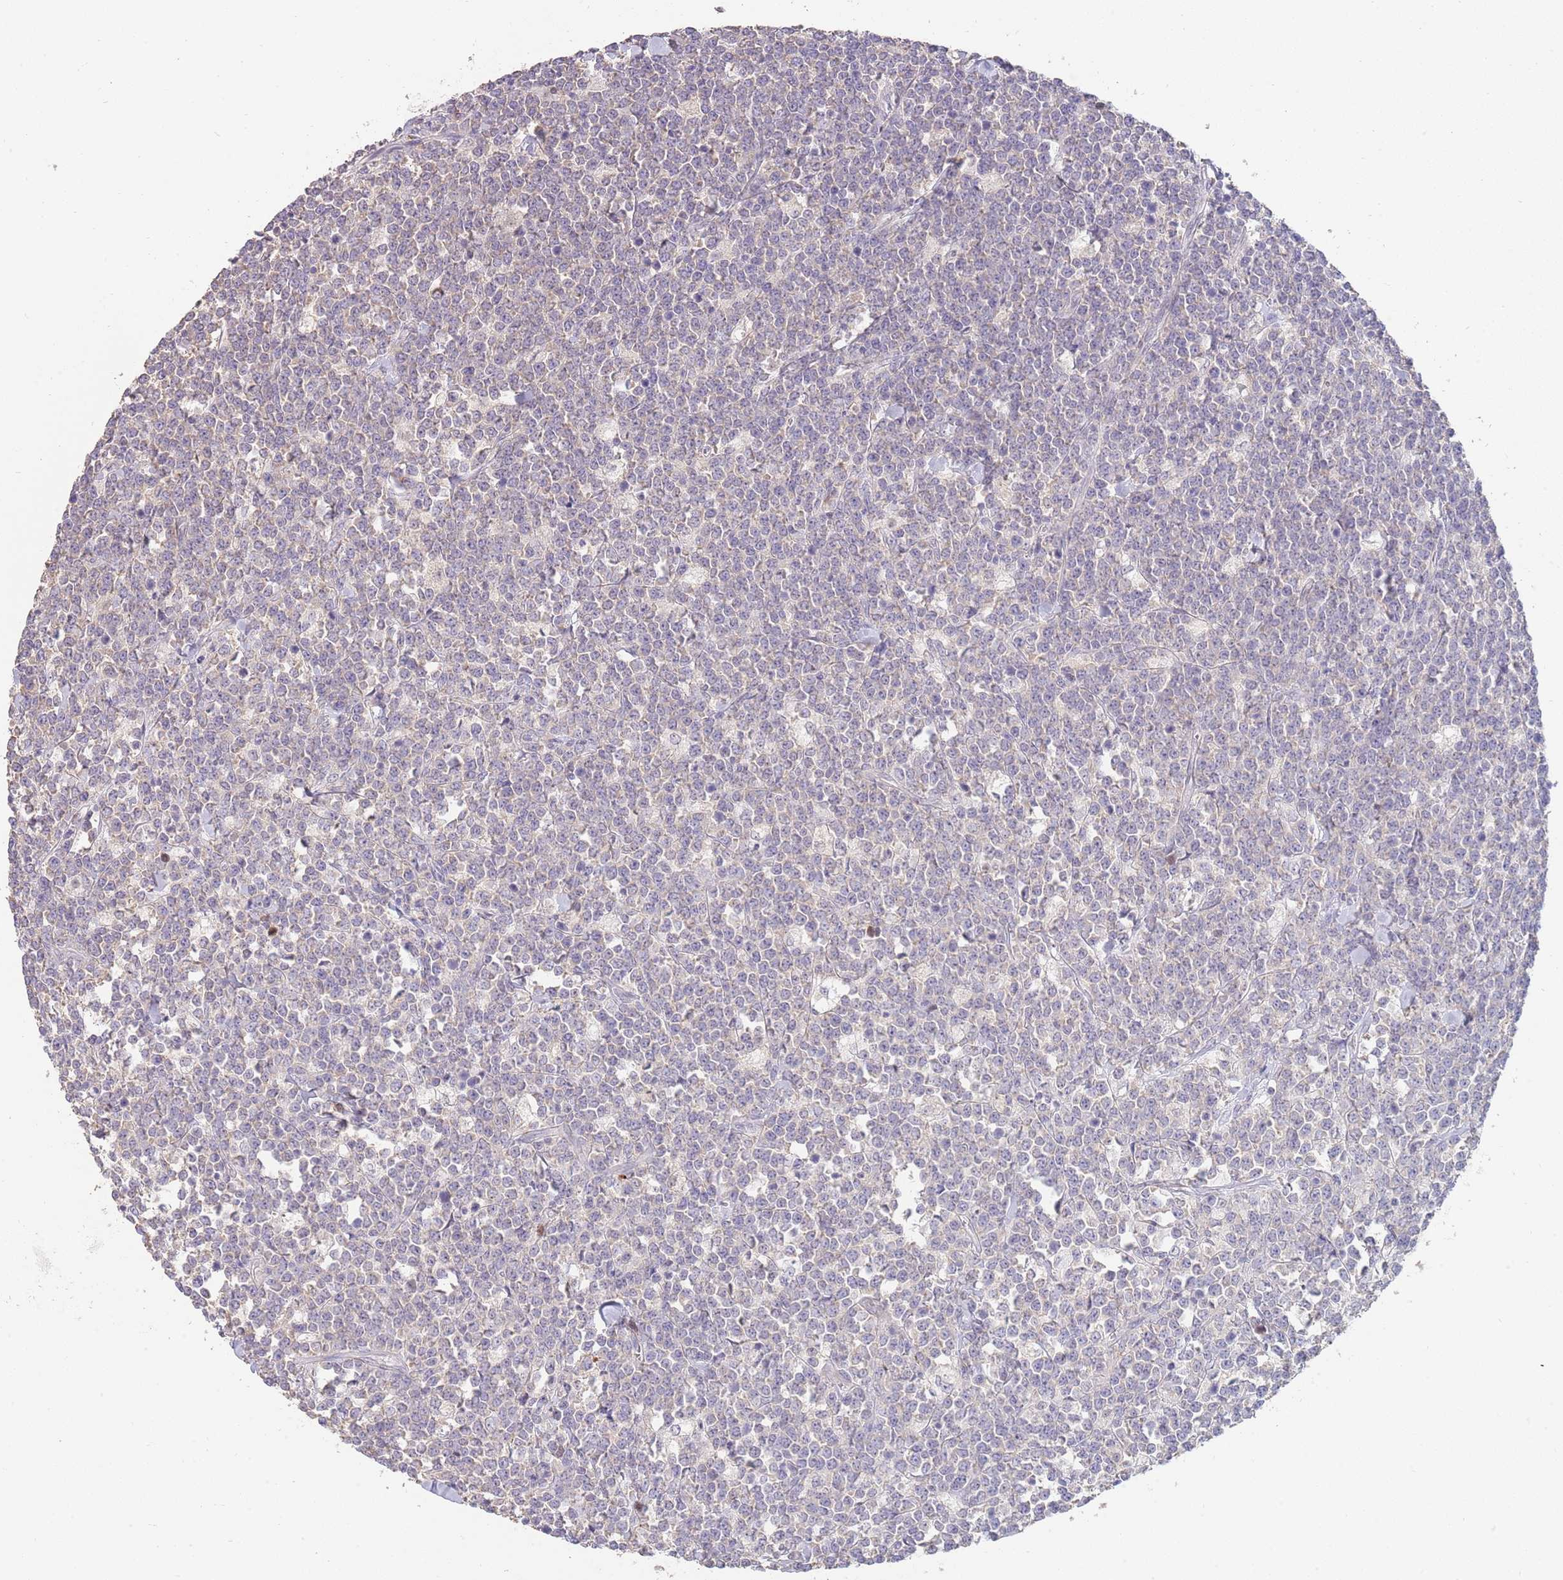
{"staining": {"intensity": "negative", "quantity": "none", "location": "none"}, "tissue": "lymphoma", "cell_type": "Tumor cells", "image_type": "cancer", "snomed": [{"axis": "morphology", "description": "Malignant lymphoma, non-Hodgkin's type, High grade"}, {"axis": "topography", "description": "Small intestine"}], "caption": "A high-resolution photomicrograph shows IHC staining of lymphoma, which shows no significant staining in tumor cells.", "gene": "PIMREG", "patient": {"sex": "male", "age": 8}}